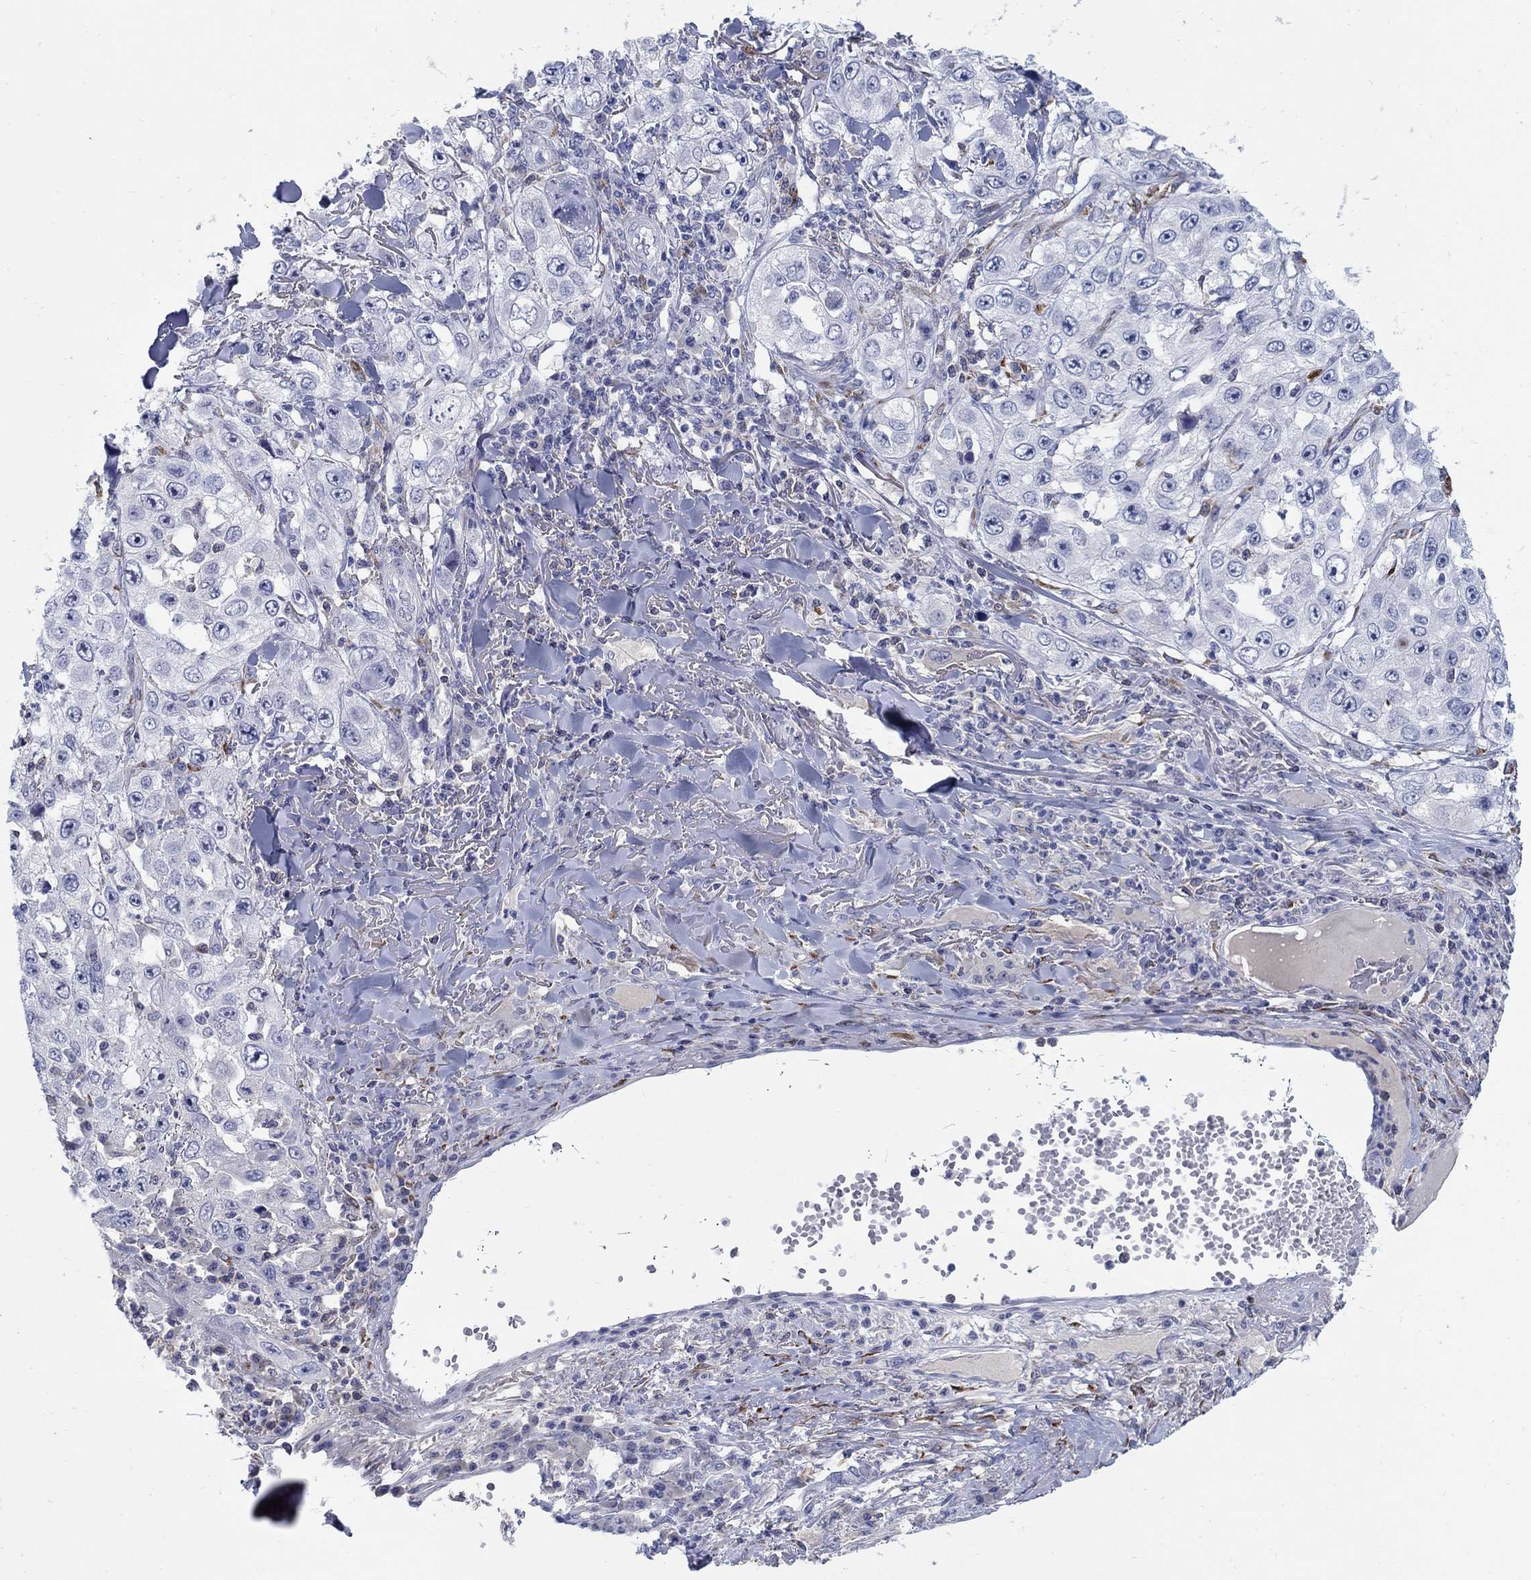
{"staining": {"intensity": "negative", "quantity": "none", "location": "none"}, "tissue": "skin cancer", "cell_type": "Tumor cells", "image_type": "cancer", "snomed": [{"axis": "morphology", "description": "Squamous cell carcinoma, NOS"}, {"axis": "topography", "description": "Skin"}], "caption": "This is an immunohistochemistry image of human skin squamous cell carcinoma. There is no staining in tumor cells.", "gene": "REEP2", "patient": {"sex": "male", "age": 82}}